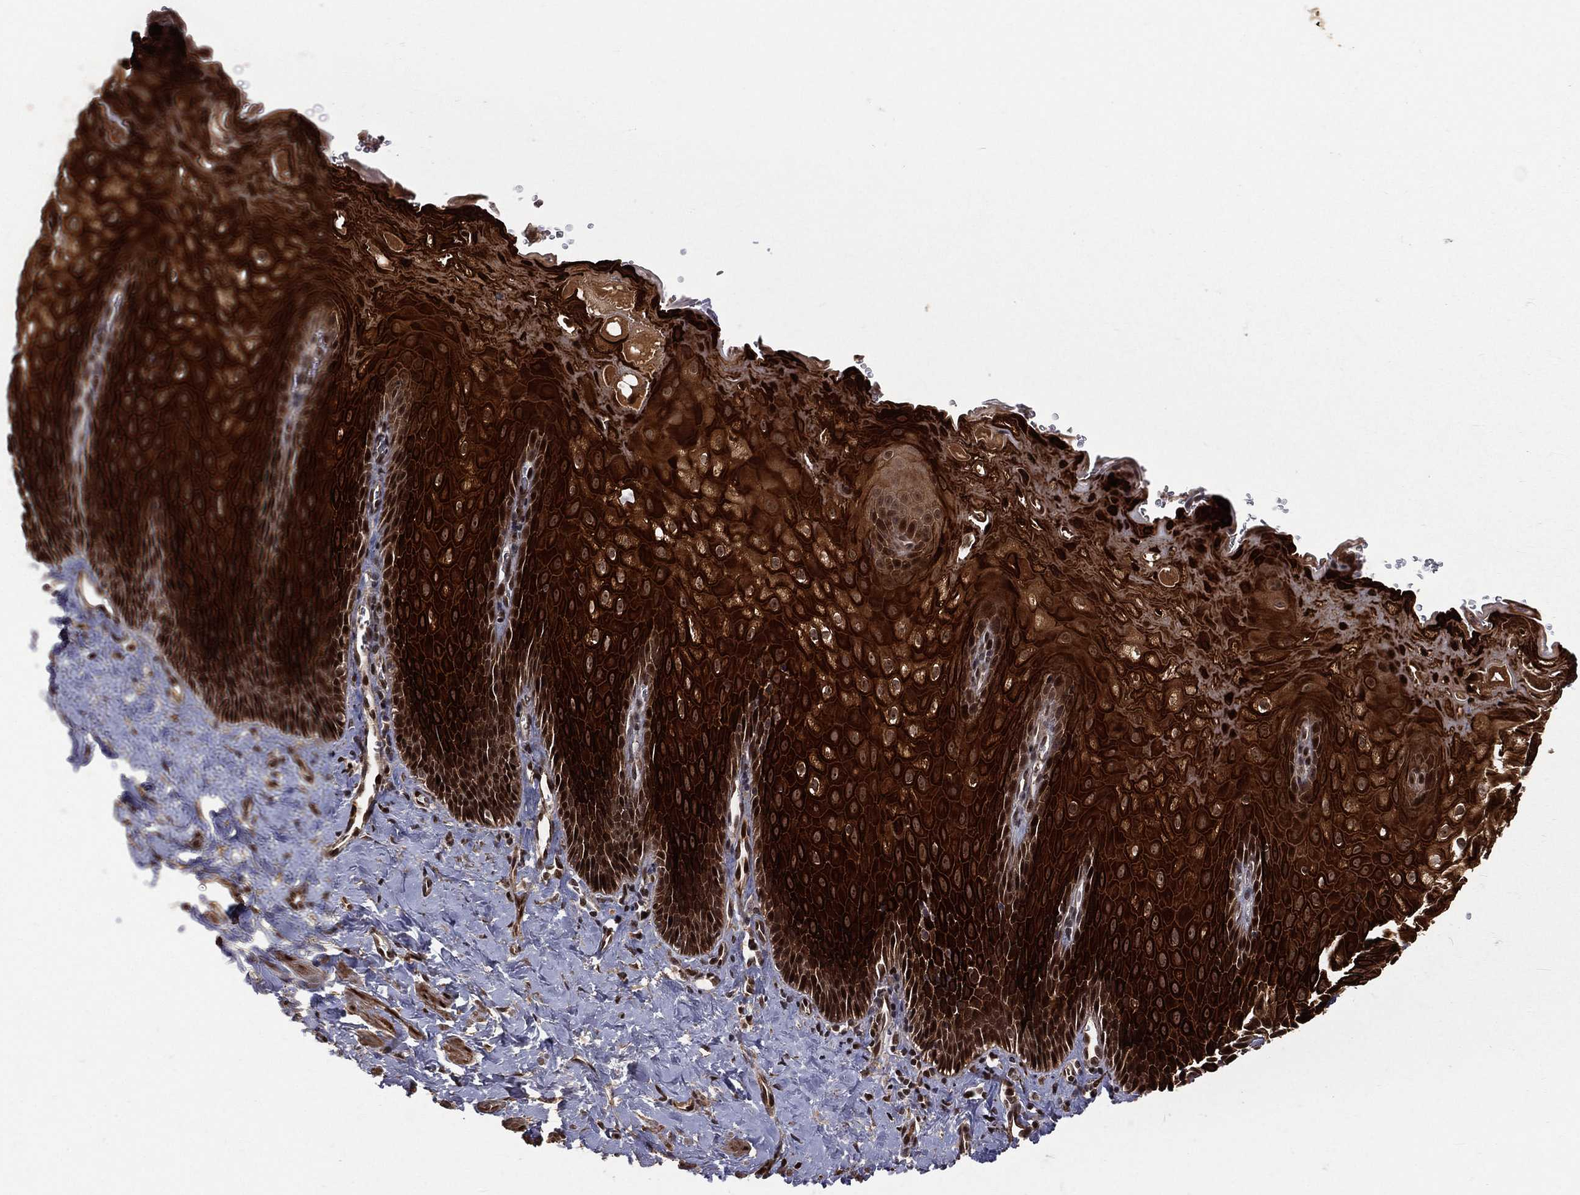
{"staining": {"intensity": "strong", "quantity": ">75%", "location": "cytoplasmic/membranous"}, "tissue": "esophagus", "cell_type": "Squamous epithelial cells", "image_type": "normal", "snomed": [{"axis": "morphology", "description": "Normal tissue, NOS"}, {"axis": "topography", "description": "Esophagus"}], "caption": "This histopathology image reveals IHC staining of normal esophagus, with high strong cytoplasmic/membranous staining in approximately >75% of squamous epithelial cells.", "gene": "MAPK1", "patient": {"sex": "male", "age": 64}}